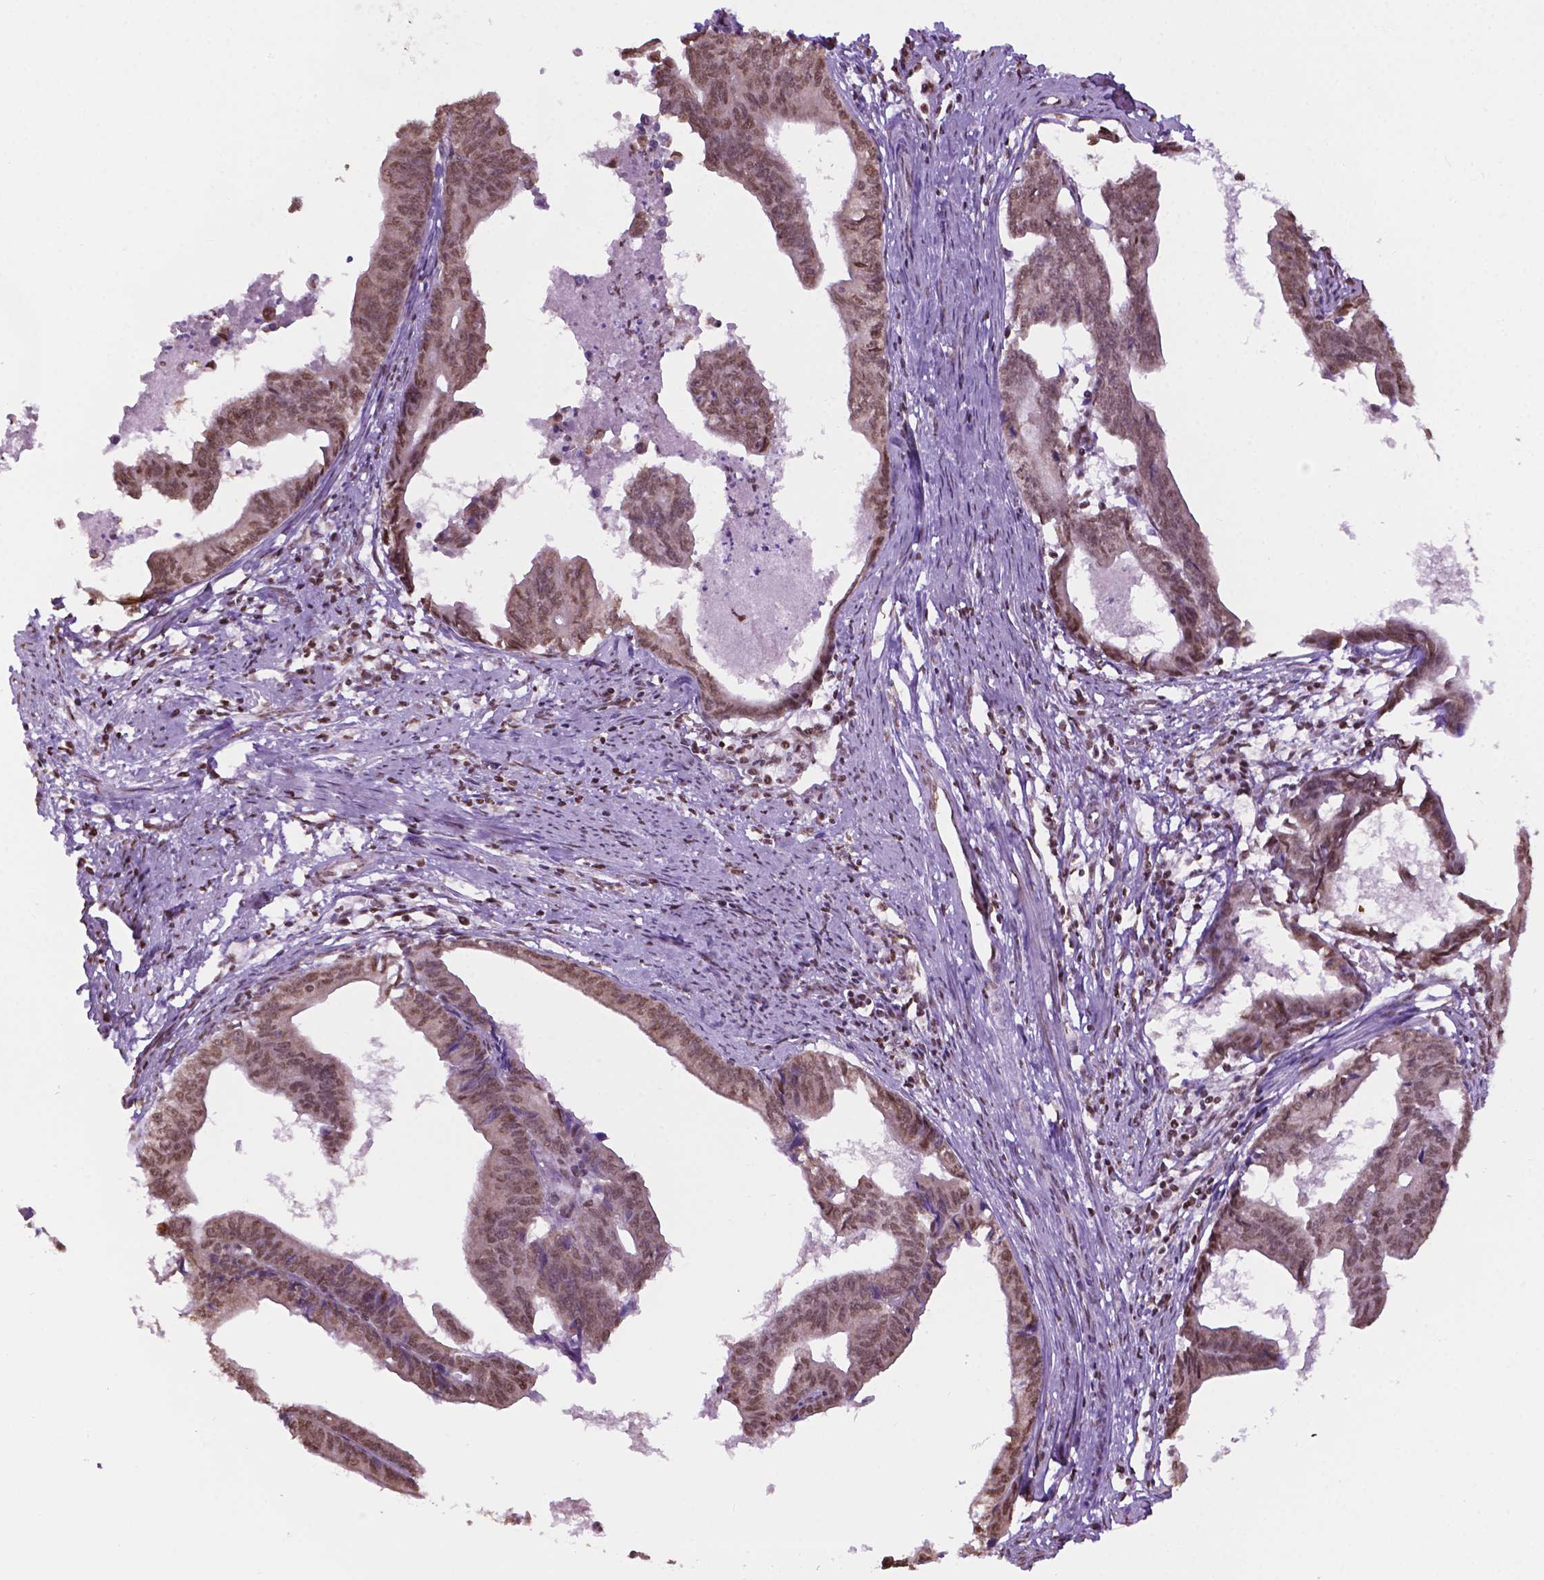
{"staining": {"intensity": "moderate", "quantity": ">75%", "location": "cytoplasmic/membranous,nuclear"}, "tissue": "endometrial cancer", "cell_type": "Tumor cells", "image_type": "cancer", "snomed": [{"axis": "morphology", "description": "Adenocarcinoma, NOS"}, {"axis": "topography", "description": "Endometrium"}], "caption": "A photomicrograph of human adenocarcinoma (endometrial) stained for a protein exhibits moderate cytoplasmic/membranous and nuclear brown staining in tumor cells.", "gene": "COL23A1", "patient": {"sex": "female", "age": 65}}